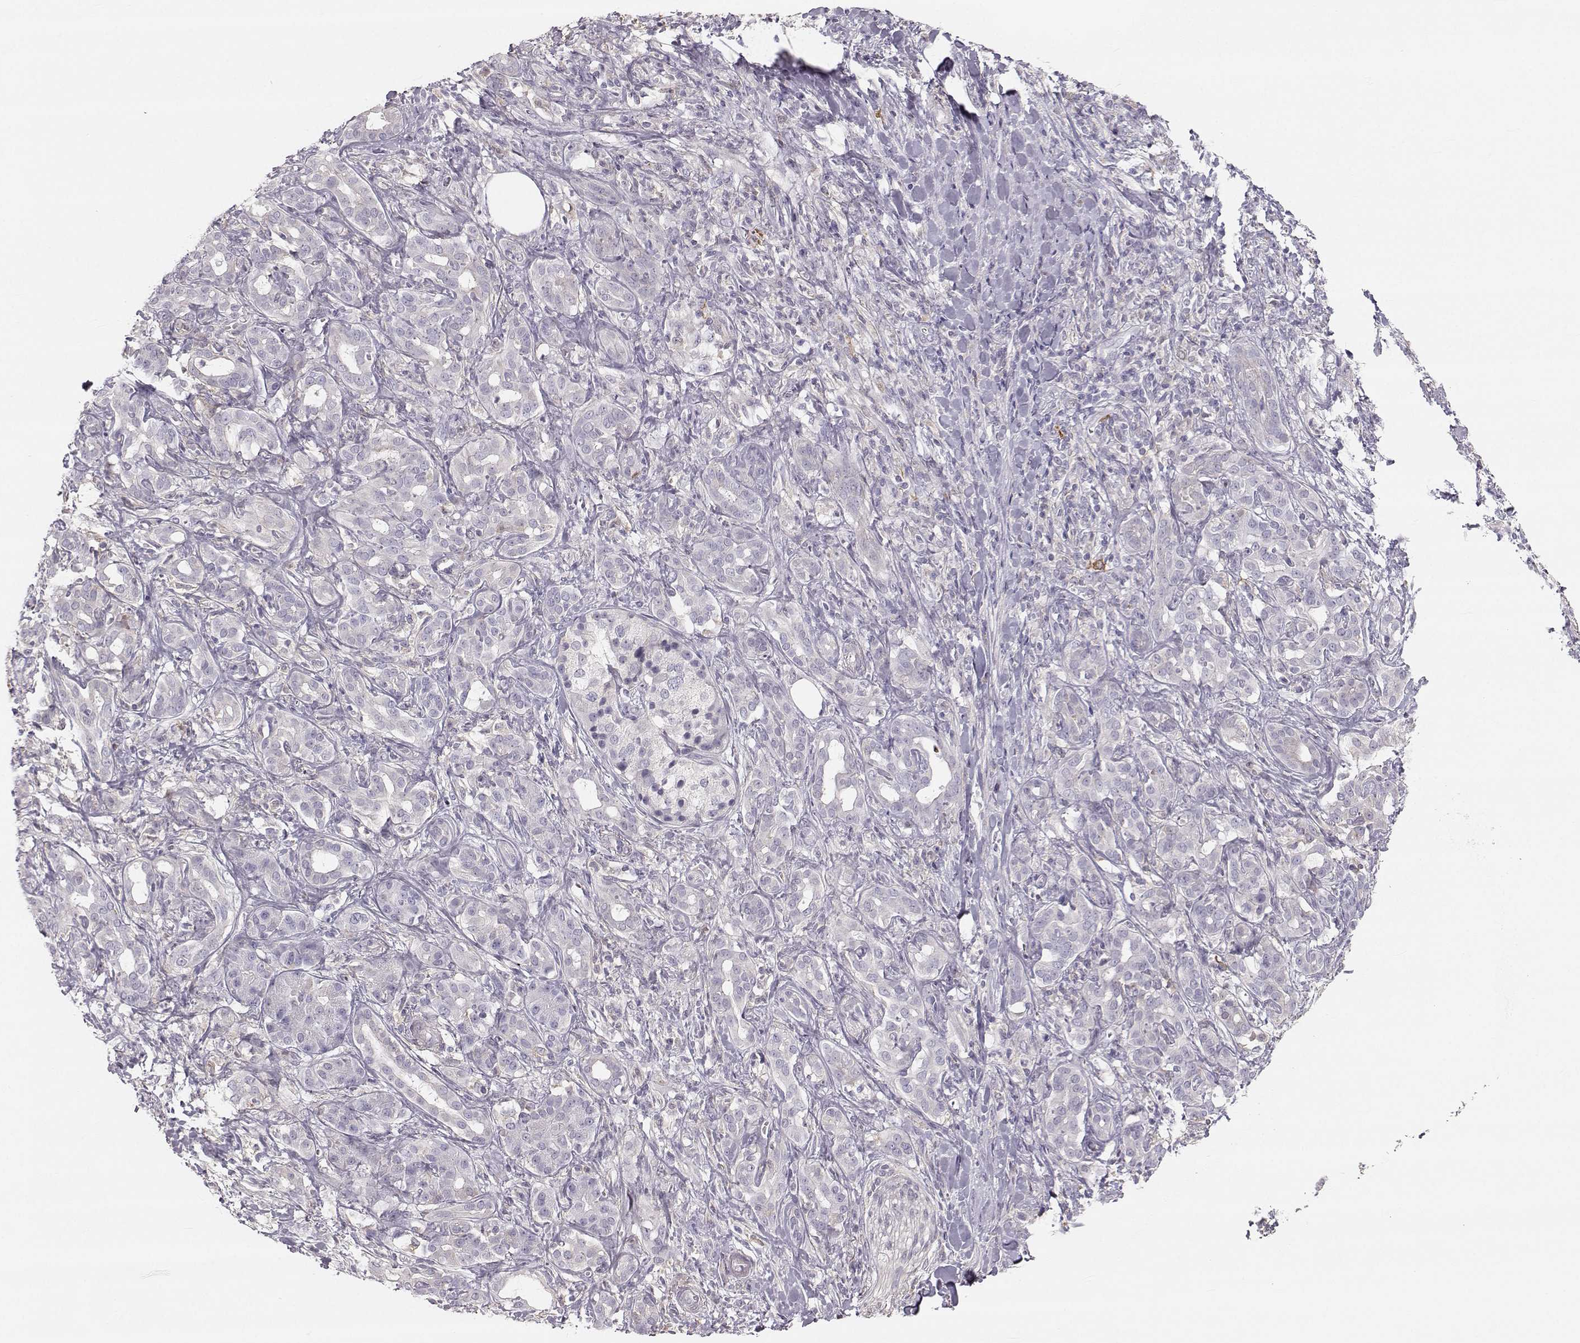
{"staining": {"intensity": "negative", "quantity": "none", "location": "none"}, "tissue": "pancreatic cancer", "cell_type": "Tumor cells", "image_type": "cancer", "snomed": [{"axis": "morphology", "description": "Adenocarcinoma, NOS"}, {"axis": "topography", "description": "Pancreas"}], "caption": "This photomicrograph is of pancreatic adenocarcinoma stained with IHC to label a protein in brown with the nuclei are counter-stained blue. There is no expression in tumor cells.", "gene": "RUNDC3A", "patient": {"sex": "male", "age": 61}}